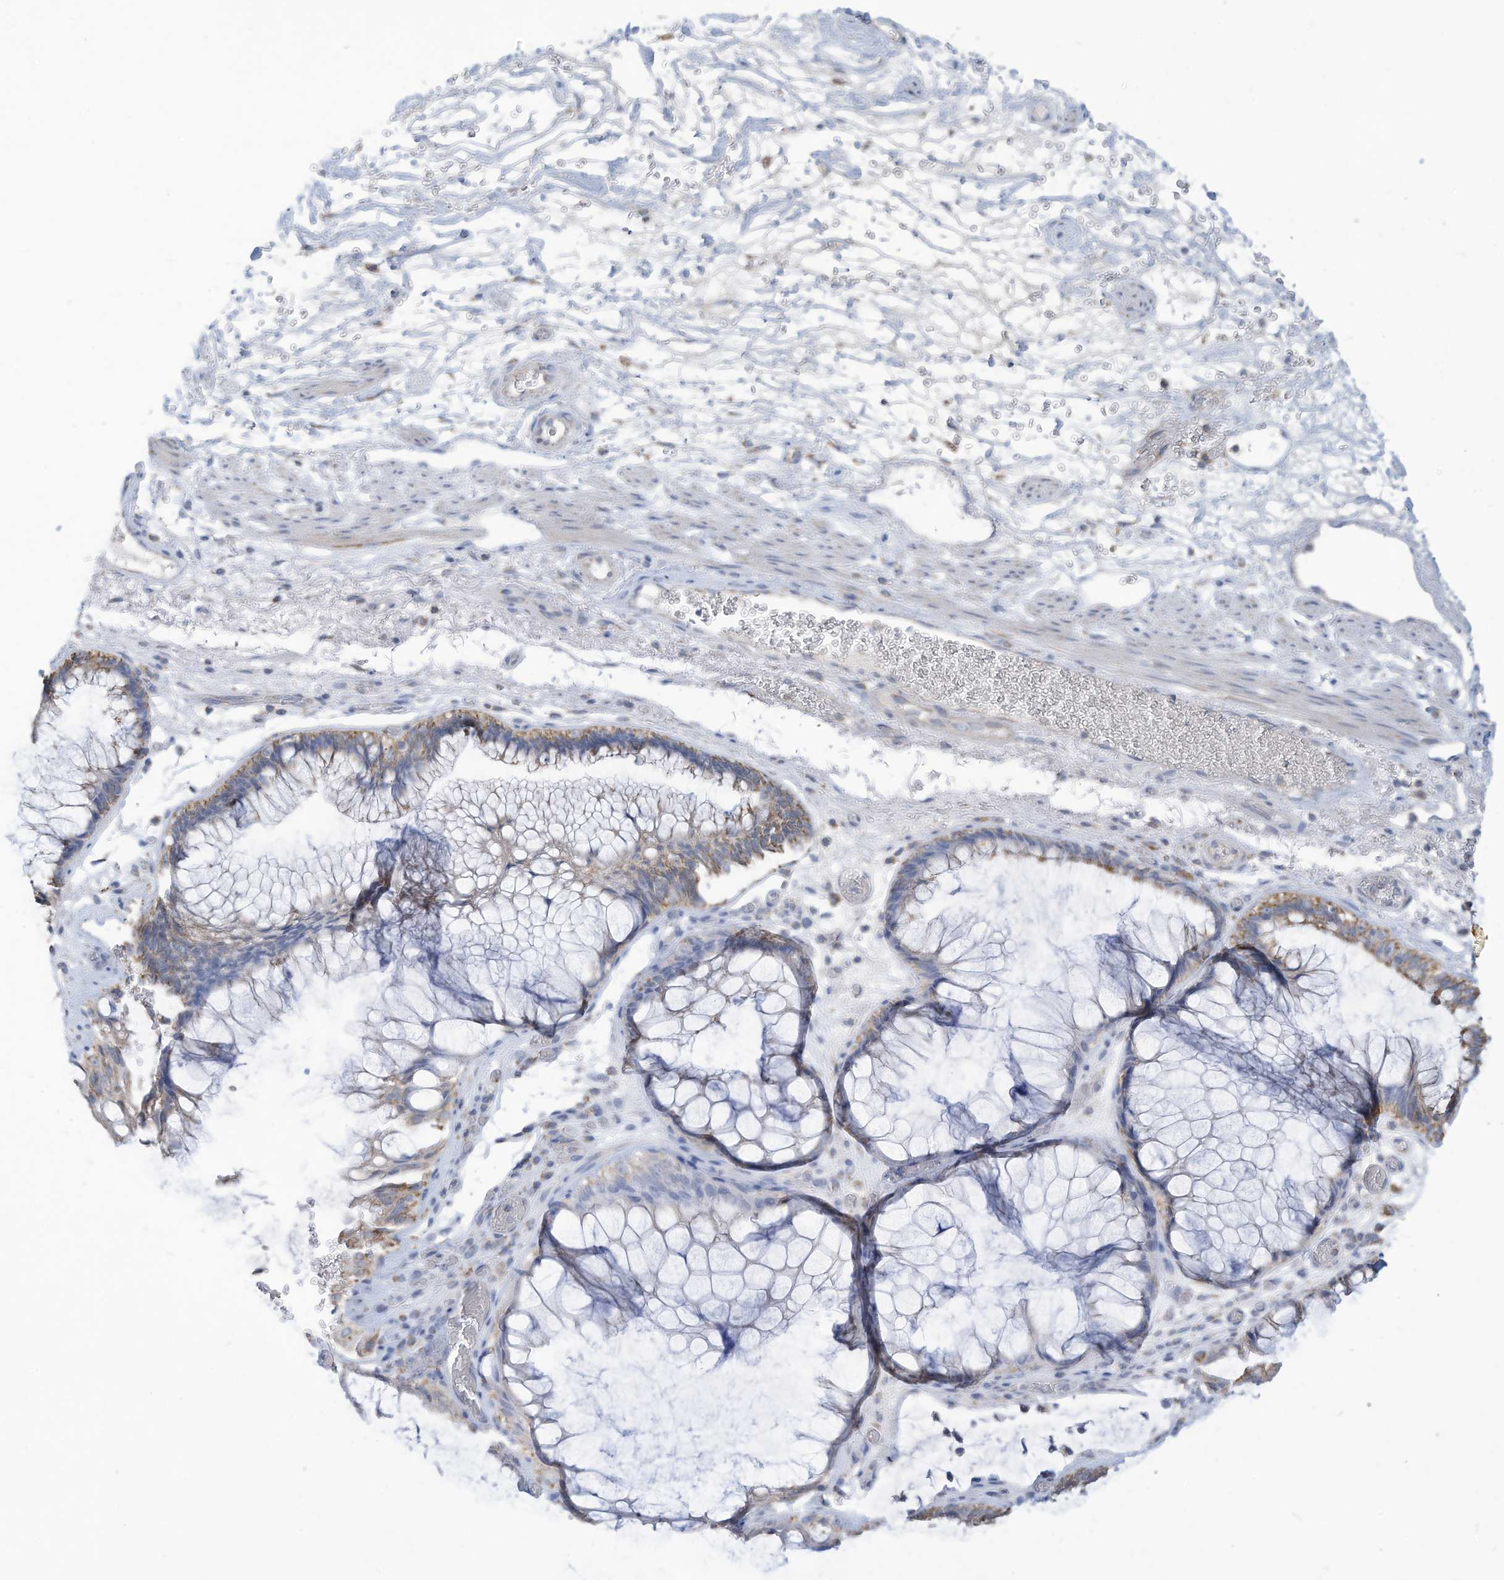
{"staining": {"intensity": "moderate", "quantity": "<25%", "location": "cytoplasmic/membranous"}, "tissue": "melanoma", "cell_type": "Tumor cells", "image_type": "cancer", "snomed": [{"axis": "morphology", "description": "Malignant melanoma, NOS"}, {"axis": "topography", "description": "Rectum"}], "caption": "Immunohistochemistry (IHC) (DAB (3,3'-diaminobenzidine)) staining of malignant melanoma exhibits moderate cytoplasmic/membranous protein staining in about <25% of tumor cells. Immunohistochemistry stains the protein in brown and the nuclei are stained blue.", "gene": "NLN", "patient": {"sex": "female", "age": 81}}